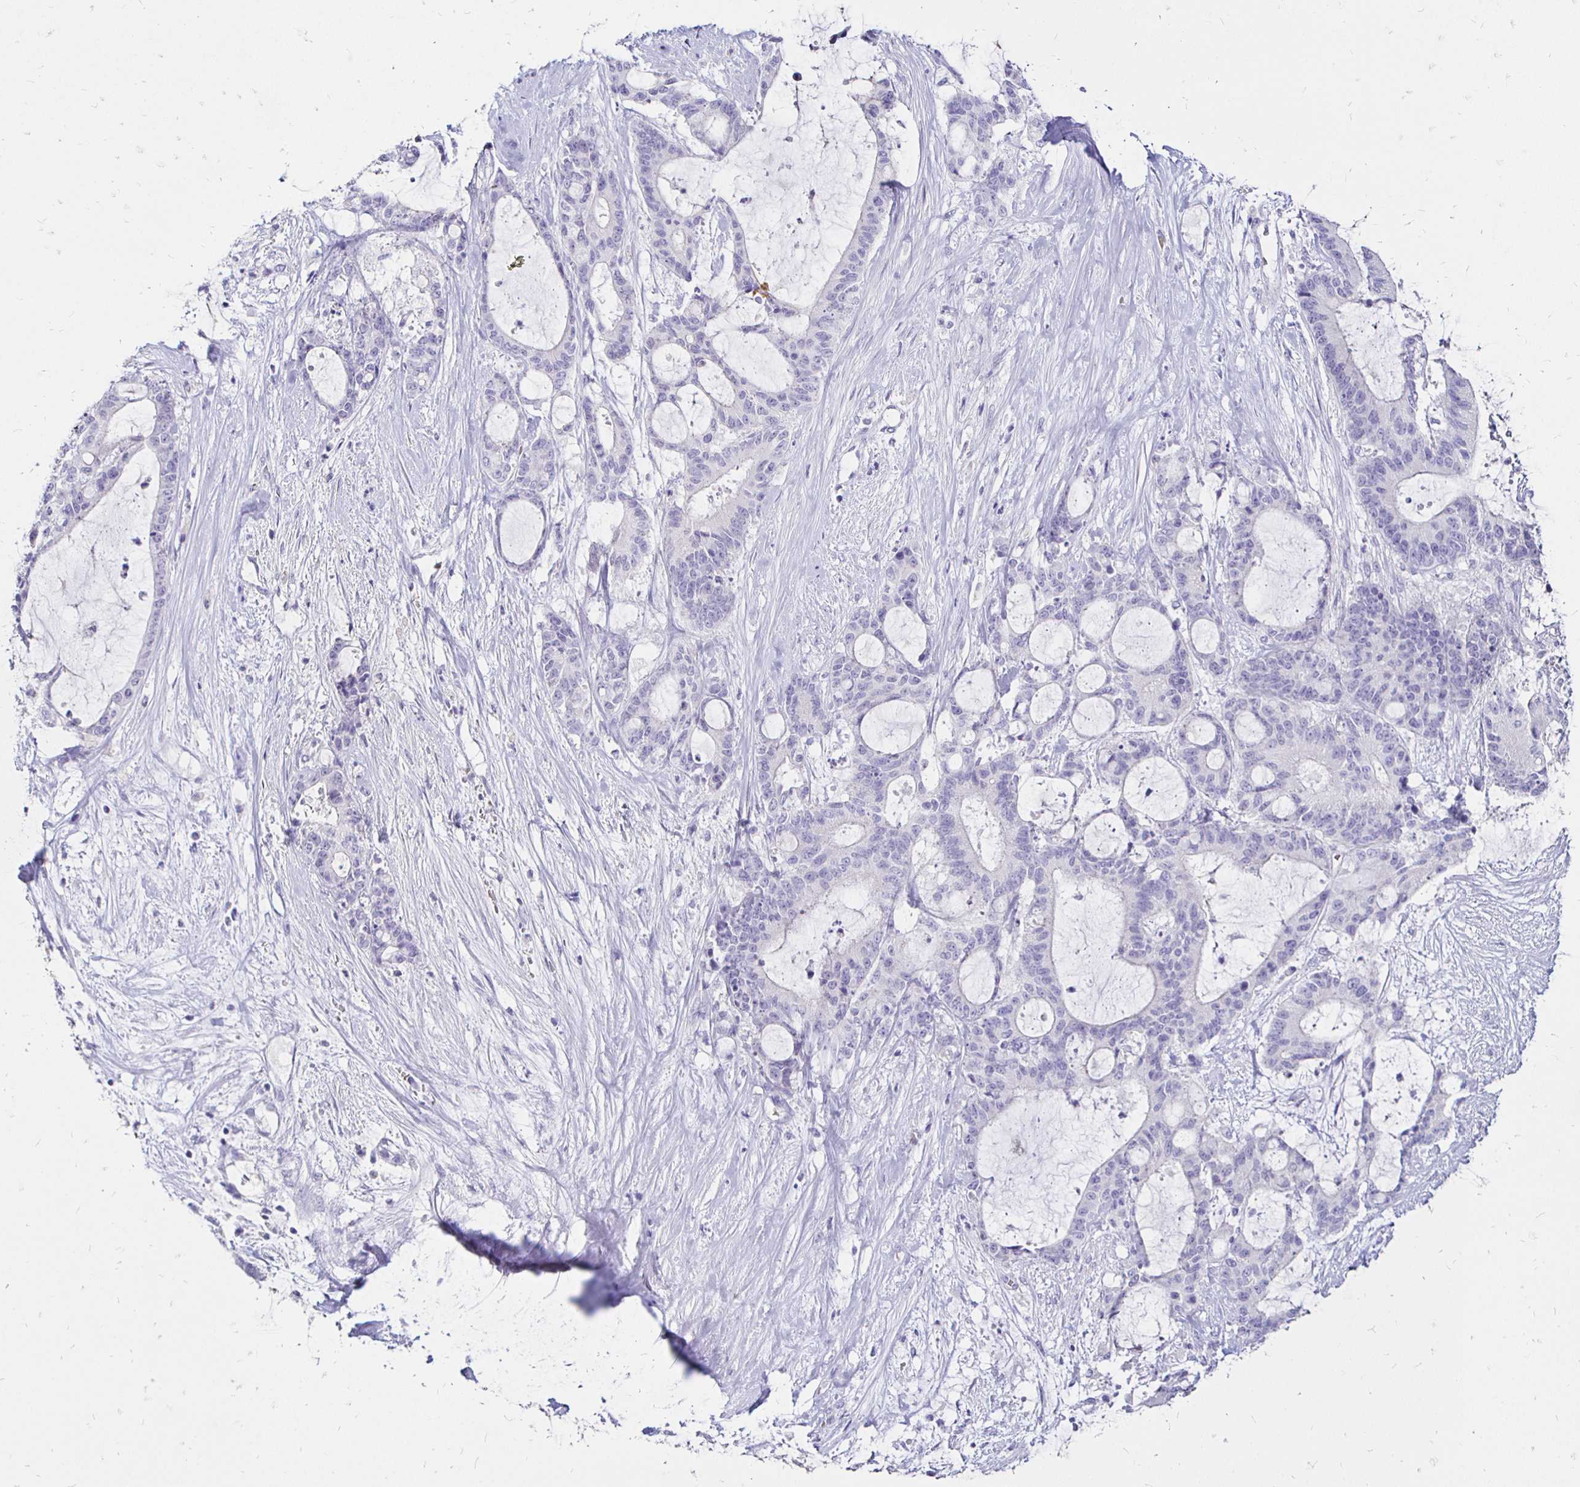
{"staining": {"intensity": "negative", "quantity": "none", "location": "none"}, "tissue": "liver cancer", "cell_type": "Tumor cells", "image_type": "cancer", "snomed": [{"axis": "morphology", "description": "Normal tissue, NOS"}, {"axis": "morphology", "description": "Cholangiocarcinoma"}, {"axis": "topography", "description": "Liver"}, {"axis": "topography", "description": "Peripheral nerve tissue"}], "caption": "Tumor cells are negative for brown protein staining in liver cancer (cholangiocarcinoma).", "gene": "IRGC", "patient": {"sex": "female", "age": 73}}